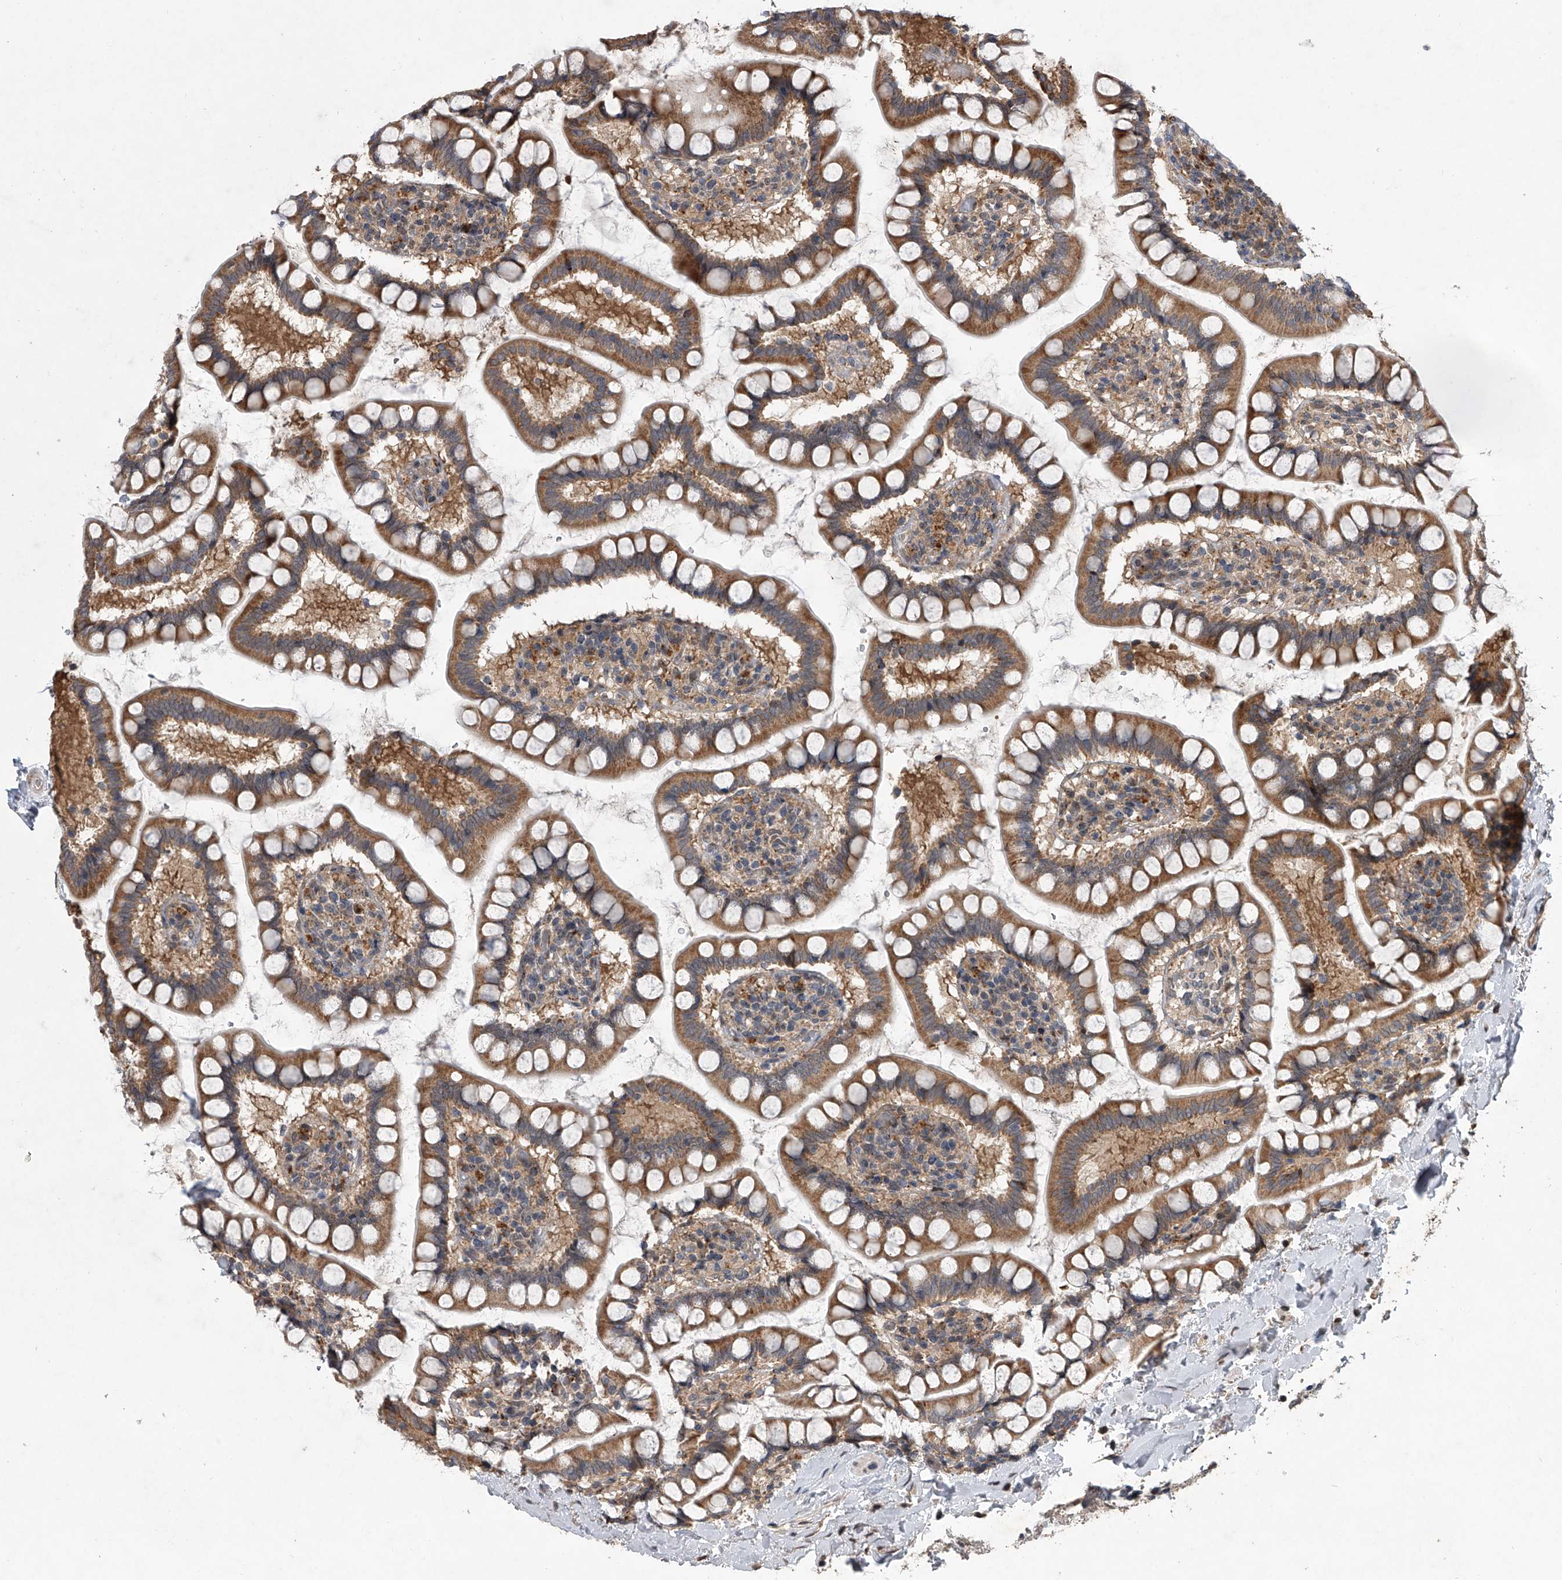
{"staining": {"intensity": "moderate", "quantity": ">75%", "location": "cytoplasmic/membranous"}, "tissue": "small intestine", "cell_type": "Glandular cells", "image_type": "normal", "snomed": [{"axis": "morphology", "description": "Normal tissue, NOS"}, {"axis": "topography", "description": "Small intestine"}], "caption": "Glandular cells reveal medium levels of moderate cytoplasmic/membranous staining in approximately >75% of cells in normal small intestine. (brown staining indicates protein expression, while blue staining denotes nuclei).", "gene": "GEMIN8", "patient": {"sex": "female", "age": 84}}